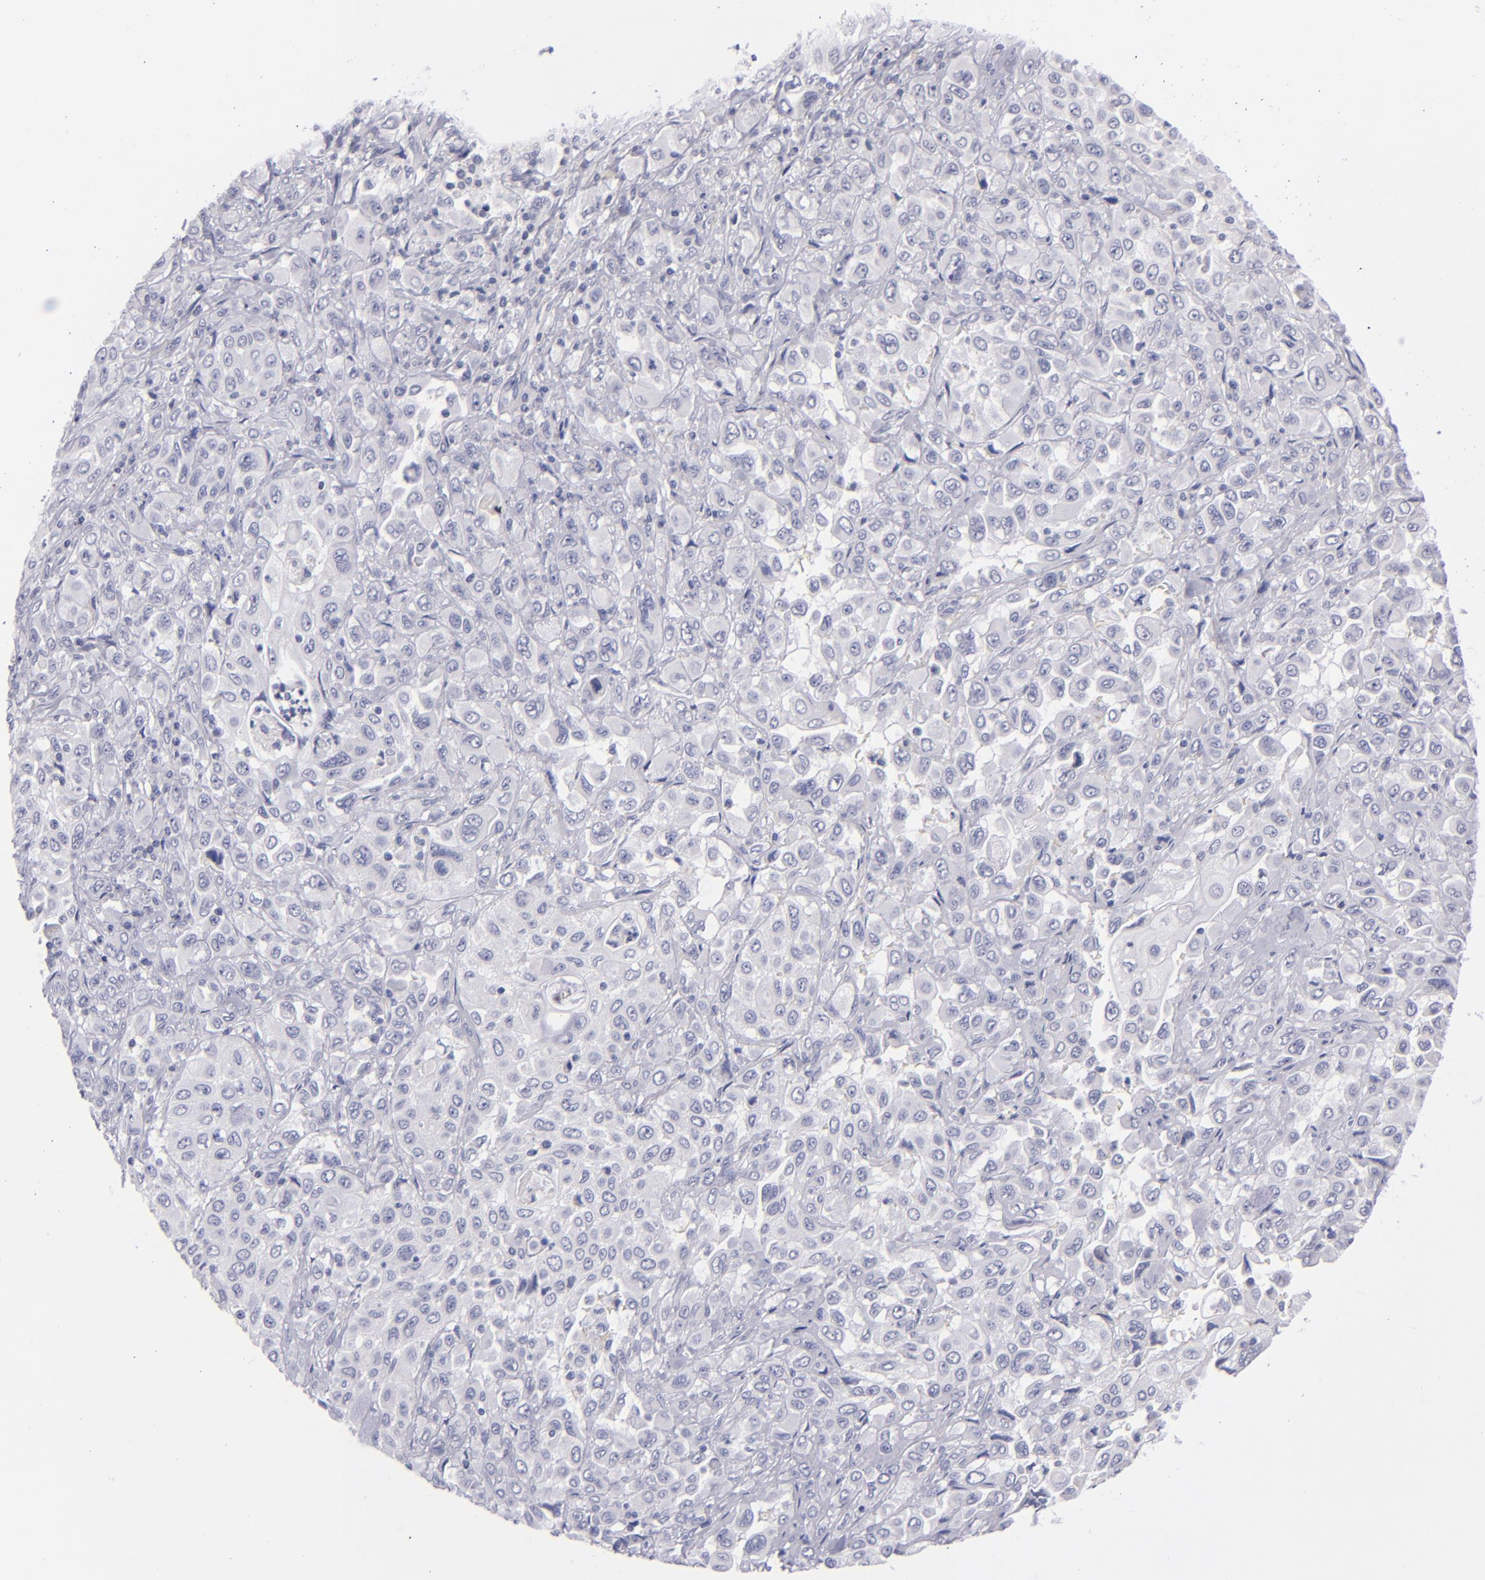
{"staining": {"intensity": "negative", "quantity": "none", "location": "none"}, "tissue": "pancreatic cancer", "cell_type": "Tumor cells", "image_type": "cancer", "snomed": [{"axis": "morphology", "description": "Adenocarcinoma, NOS"}, {"axis": "topography", "description": "Pancreas"}], "caption": "The IHC micrograph has no significant positivity in tumor cells of pancreatic adenocarcinoma tissue. (DAB immunohistochemistry (IHC), high magnification).", "gene": "MYH11", "patient": {"sex": "male", "age": 70}}